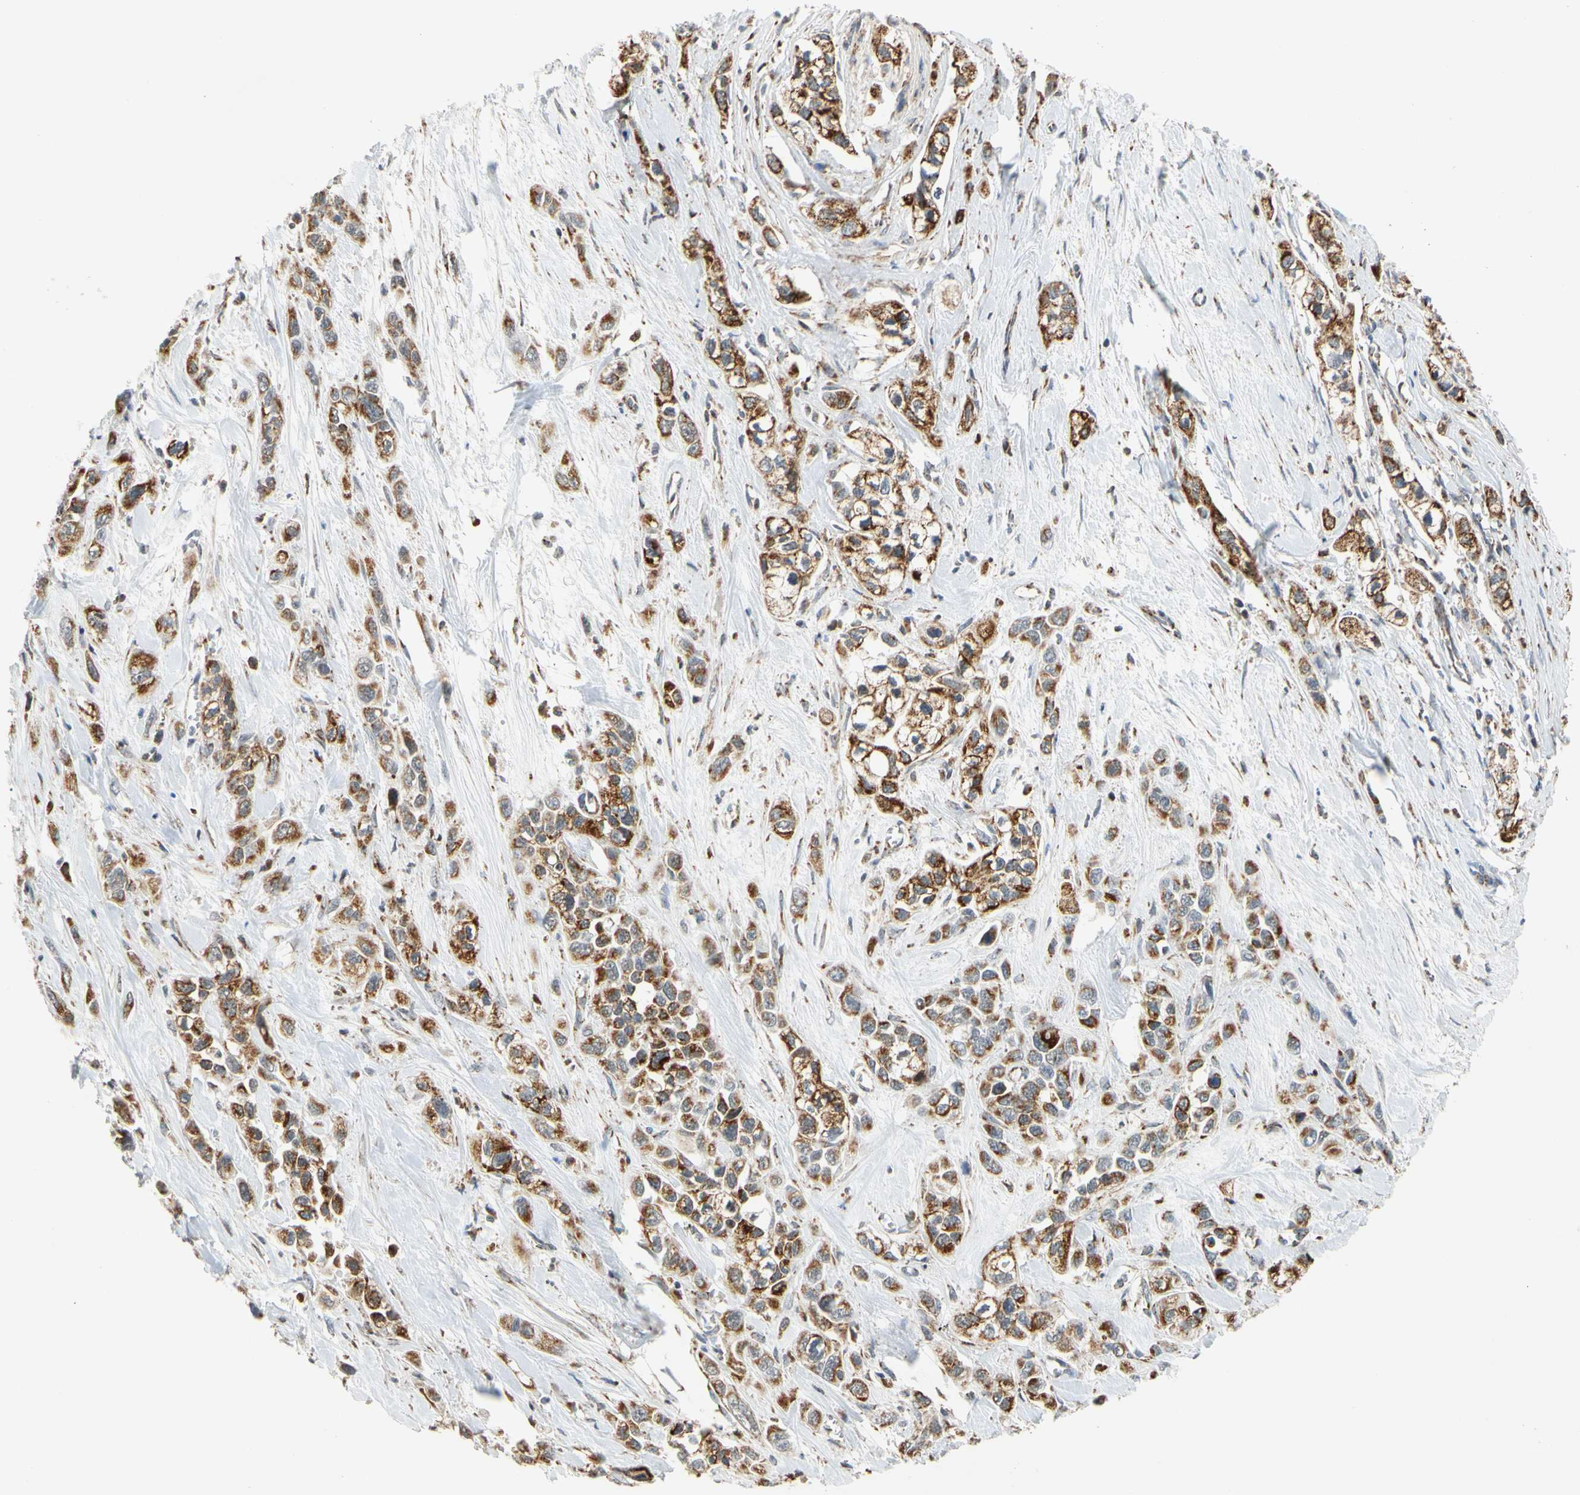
{"staining": {"intensity": "strong", "quantity": ">75%", "location": "cytoplasmic/membranous"}, "tissue": "pancreatic cancer", "cell_type": "Tumor cells", "image_type": "cancer", "snomed": [{"axis": "morphology", "description": "Adenocarcinoma, NOS"}, {"axis": "topography", "description": "Pancreas"}], "caption": "The micrograph exhibits immunohistochemical staining of adenocarcinoma (pancreatic). There is strong cytoplasmic/membranous positivity is identified in about >75% of tumor cells.", "gene": "SFXN3", "patient": {"sex": "male", "age": 74}}